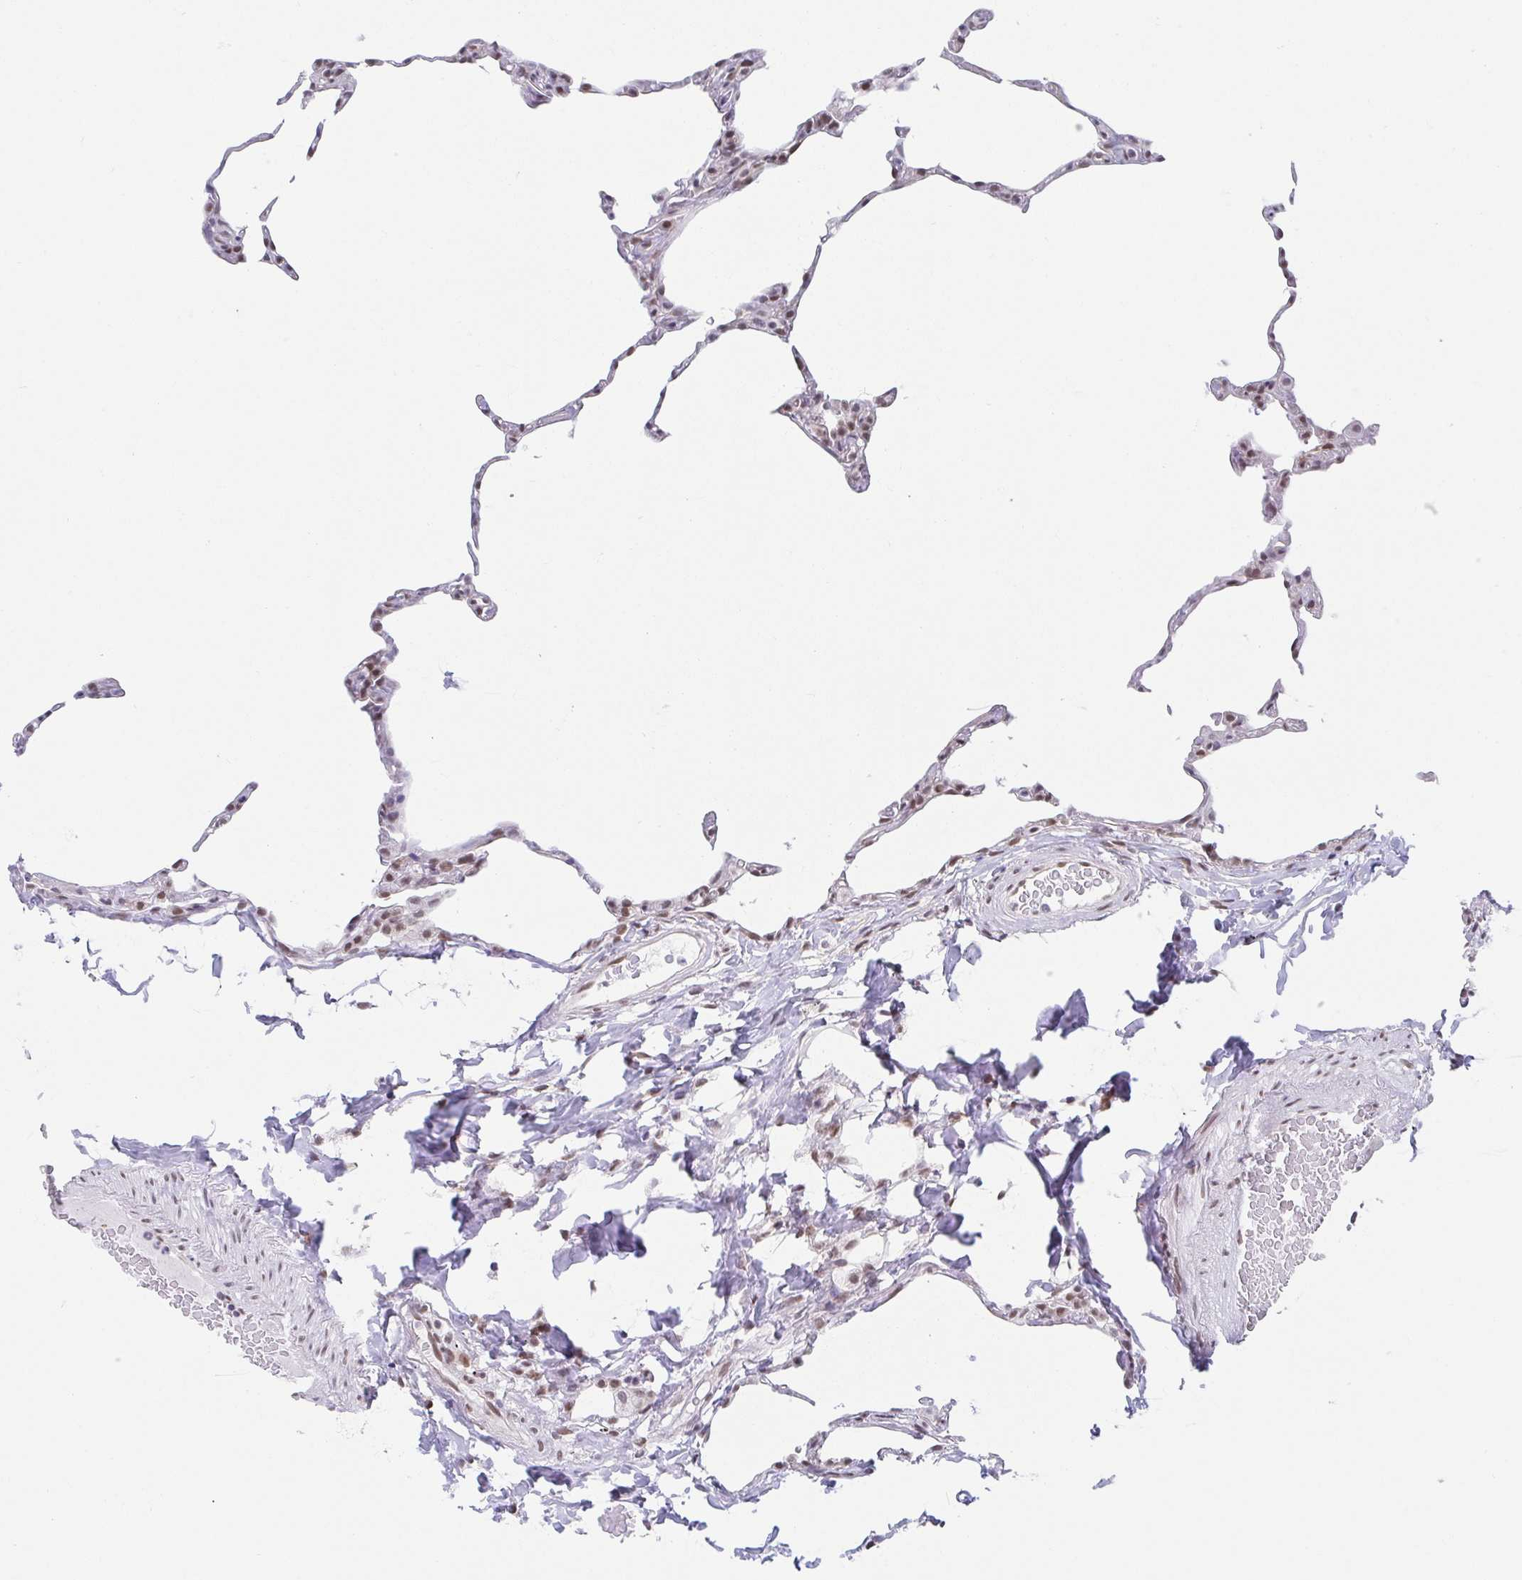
{"staining": {"intensity": "moderate", "quantity": "25%-75%", "location": "nuclear"}, "tissue": "lung", "cell_type": "Alveolar cells", "image_type": "normal", "snomed": [{"axis": "morphology", "description": "Normal tissue, NOS"}, {"axis": "topography", "description": "Lung"}], "caption": "DAB (3,3'-diaminobenzidine) immunohistochemical staining of unremarkable human lung exhibits moderate nuclear protein staining in approximately 25%-75% of alveolar cells. (IHC, brightfield microscopy, high magnification).", "gene": "SLC7A10", "patient": {"sex": "female", "age": 57}}